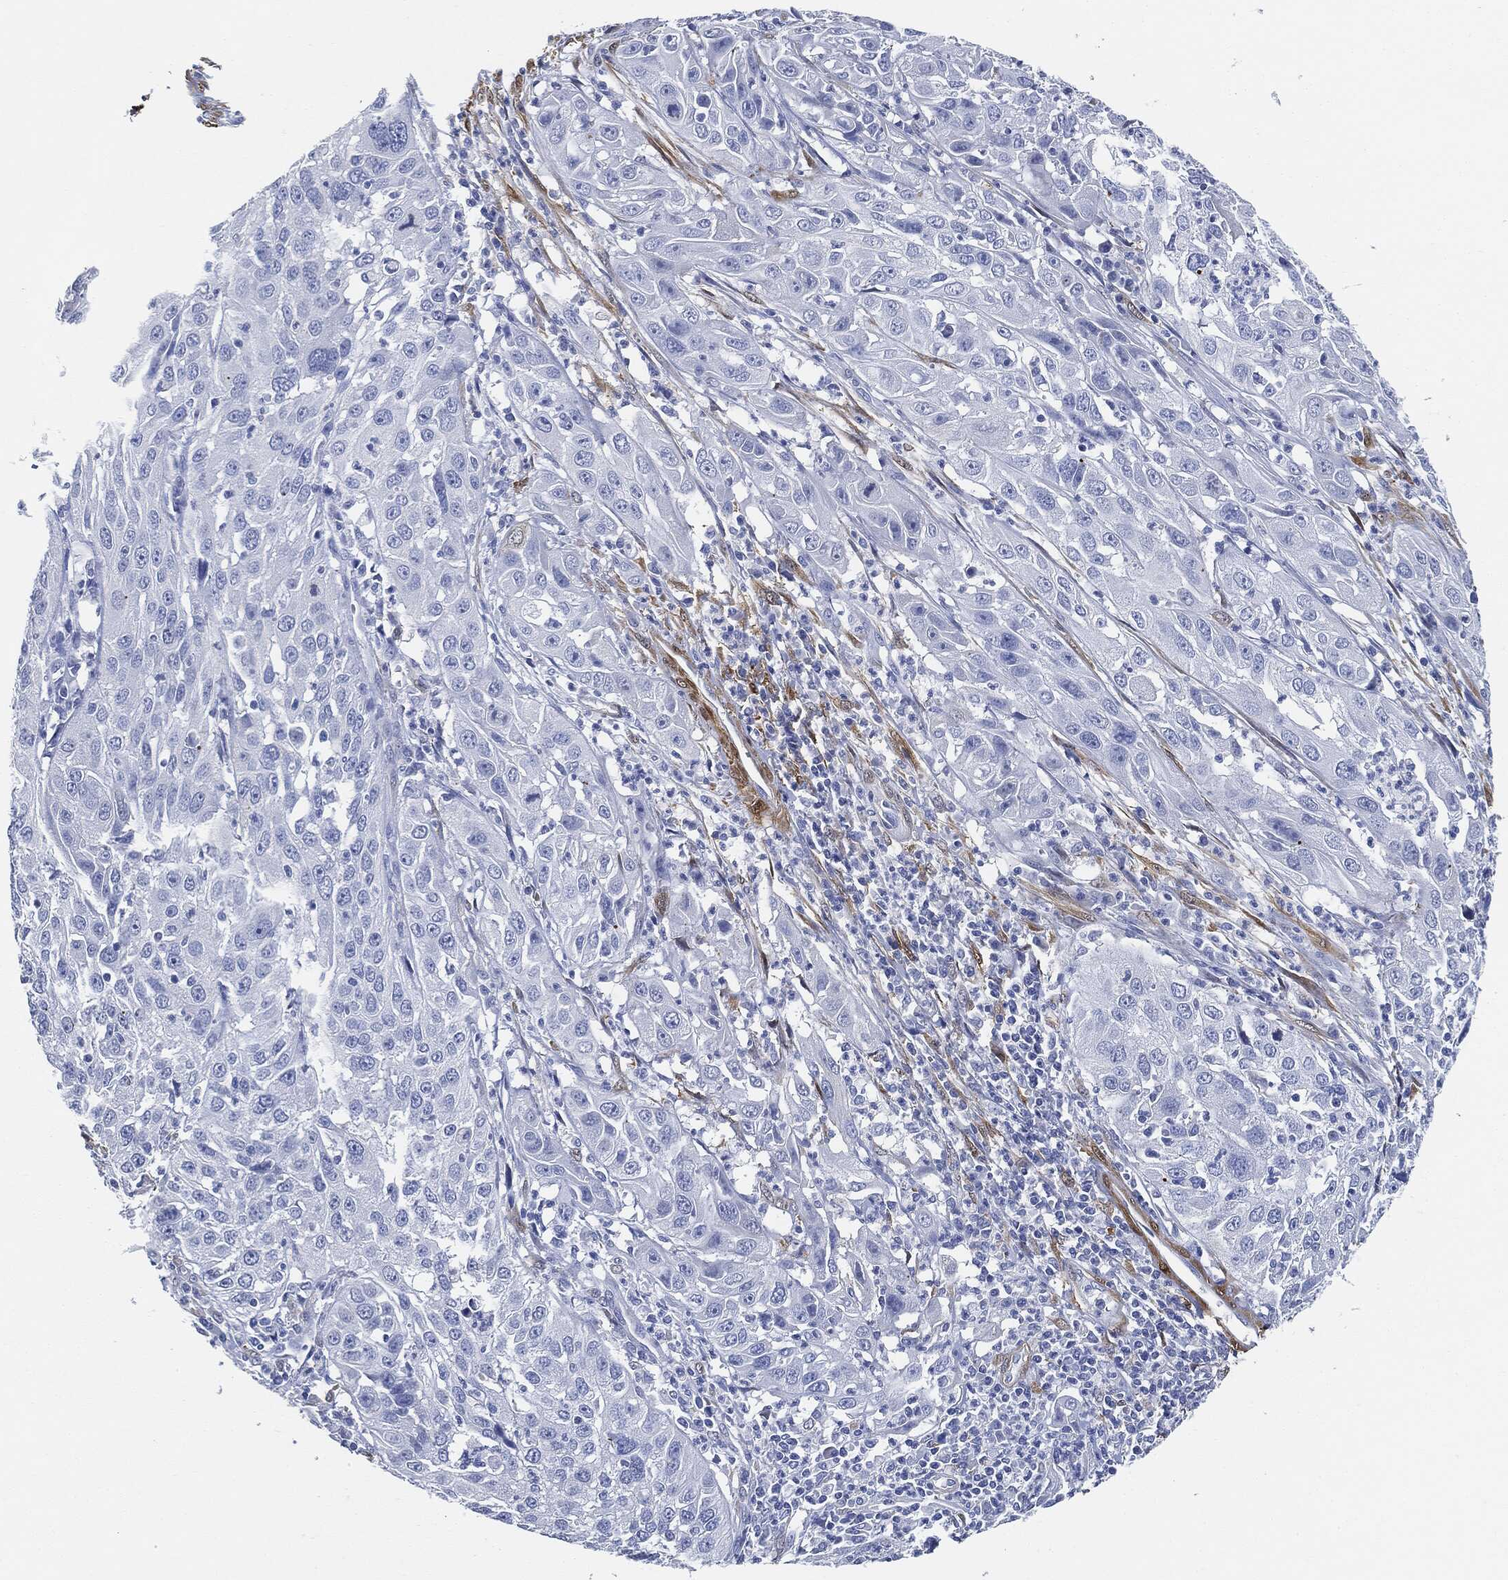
{"staining": {"intensity": "negative", "quantity": "none", "location": "none"}, "tissue": "cervical cancer", "cell_type": "Tumor cells", "image_type": "cancer", "snomed": [{"axis": "morphology", "description": "Squamous cell carcinoma, NOS"}, {"axis": "topography", "description": "Cervix"}], "caption": "High power microscopy photomicrograph of an immunohistochemistry micrograph of squamous cell carcinoma (cervical), revealing no significant expression in tumor cells.", "gene": "TAGLN", "patient": {"sex": "female", "age": 32}}